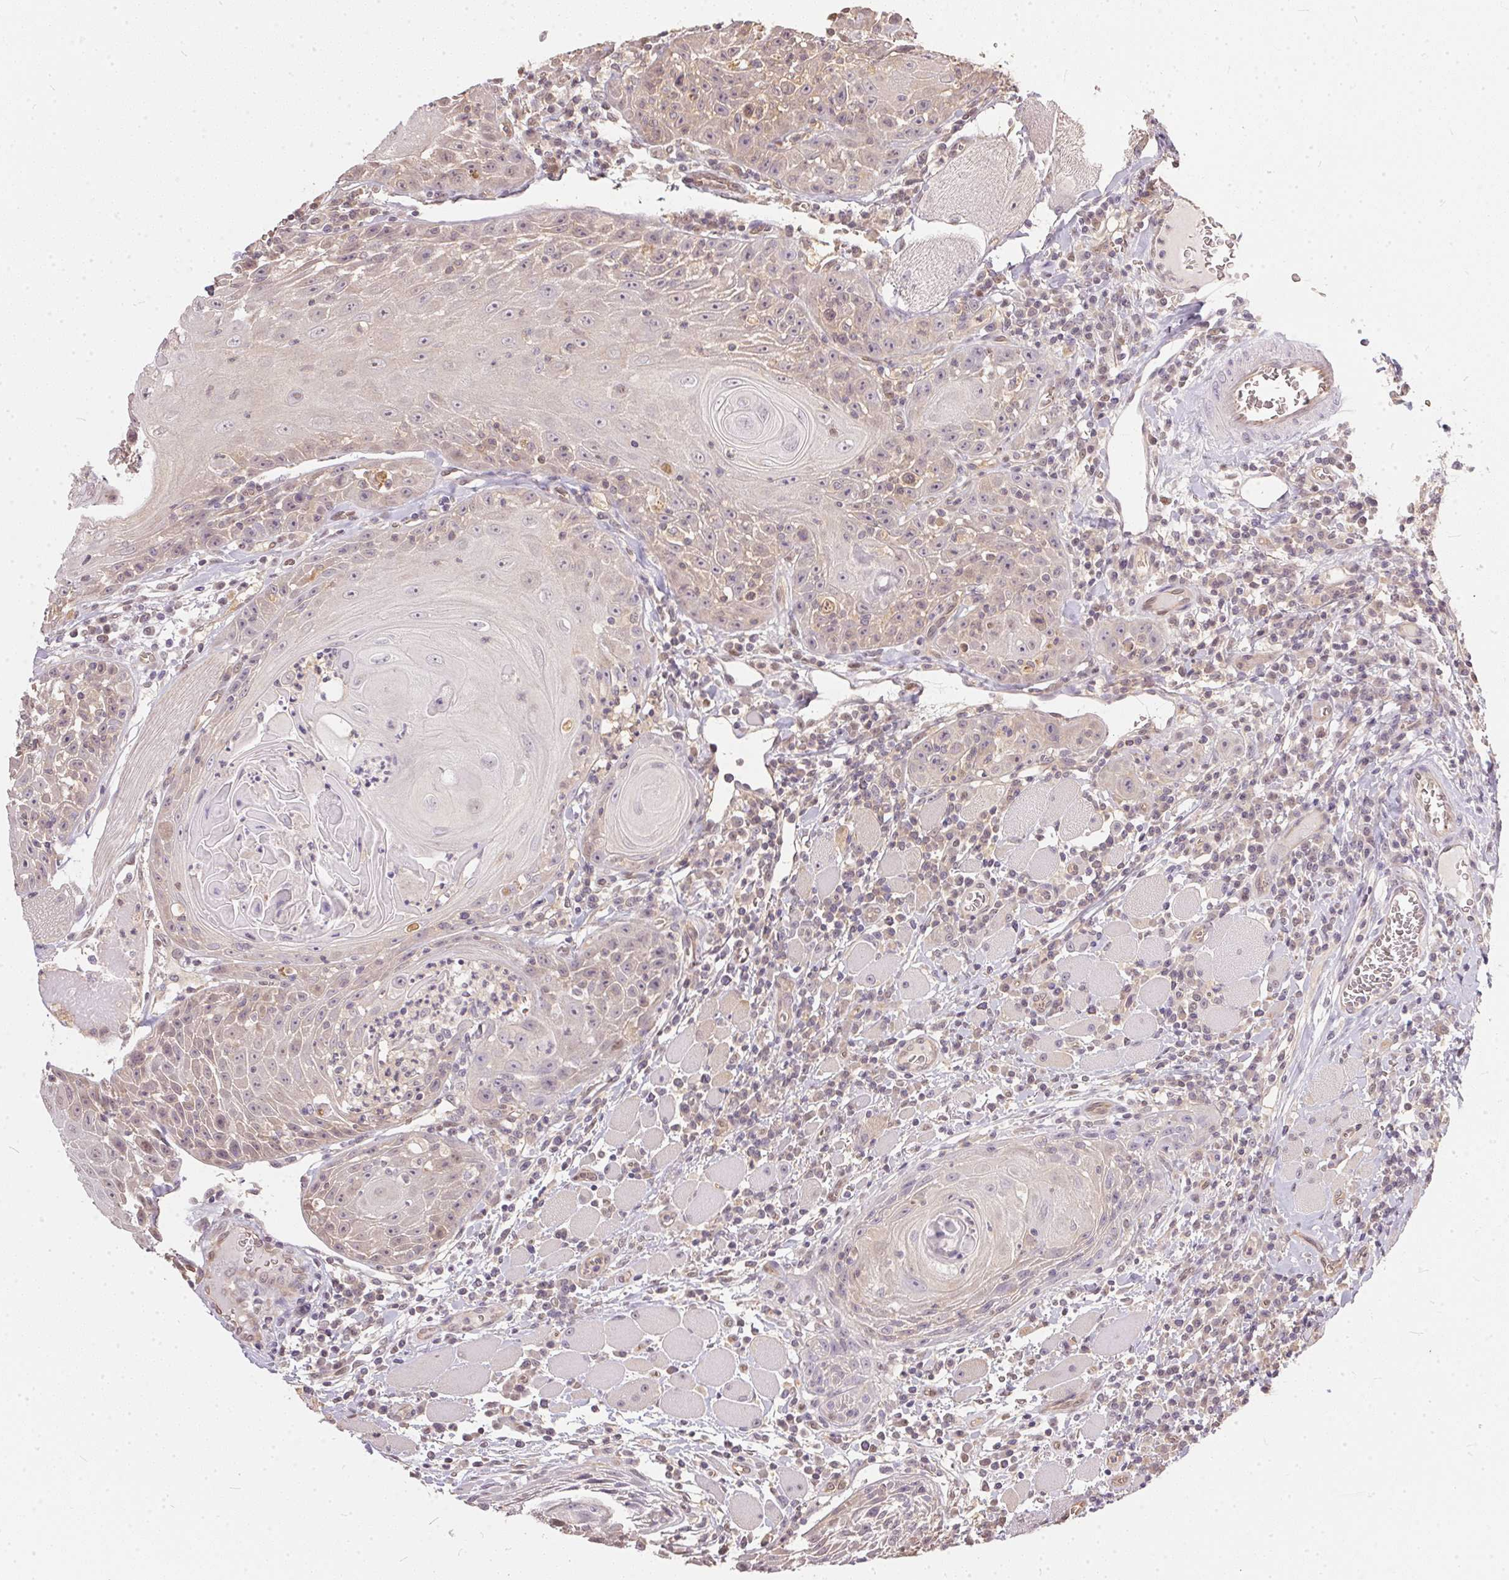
{"staining": {"intensity": "negative", "quantity": "none", "location": "none"}, "tissue": "head and neck cancer", "cell_type": "Tumor cells", "image_type": "cancer", "snomed": [{"axis": "morphology", "description": "Squamous cell carcinoma, NOS"}, {"axis": "topography", "description": "Head-Neck"}], "caption": "This is a photomicrograph of IHC staining of squamous cell carcinoma (head and neck), which shows no expression in tumor cells.", "gene": "BLMH", "patient": {"sex": "male", "age": 52}}